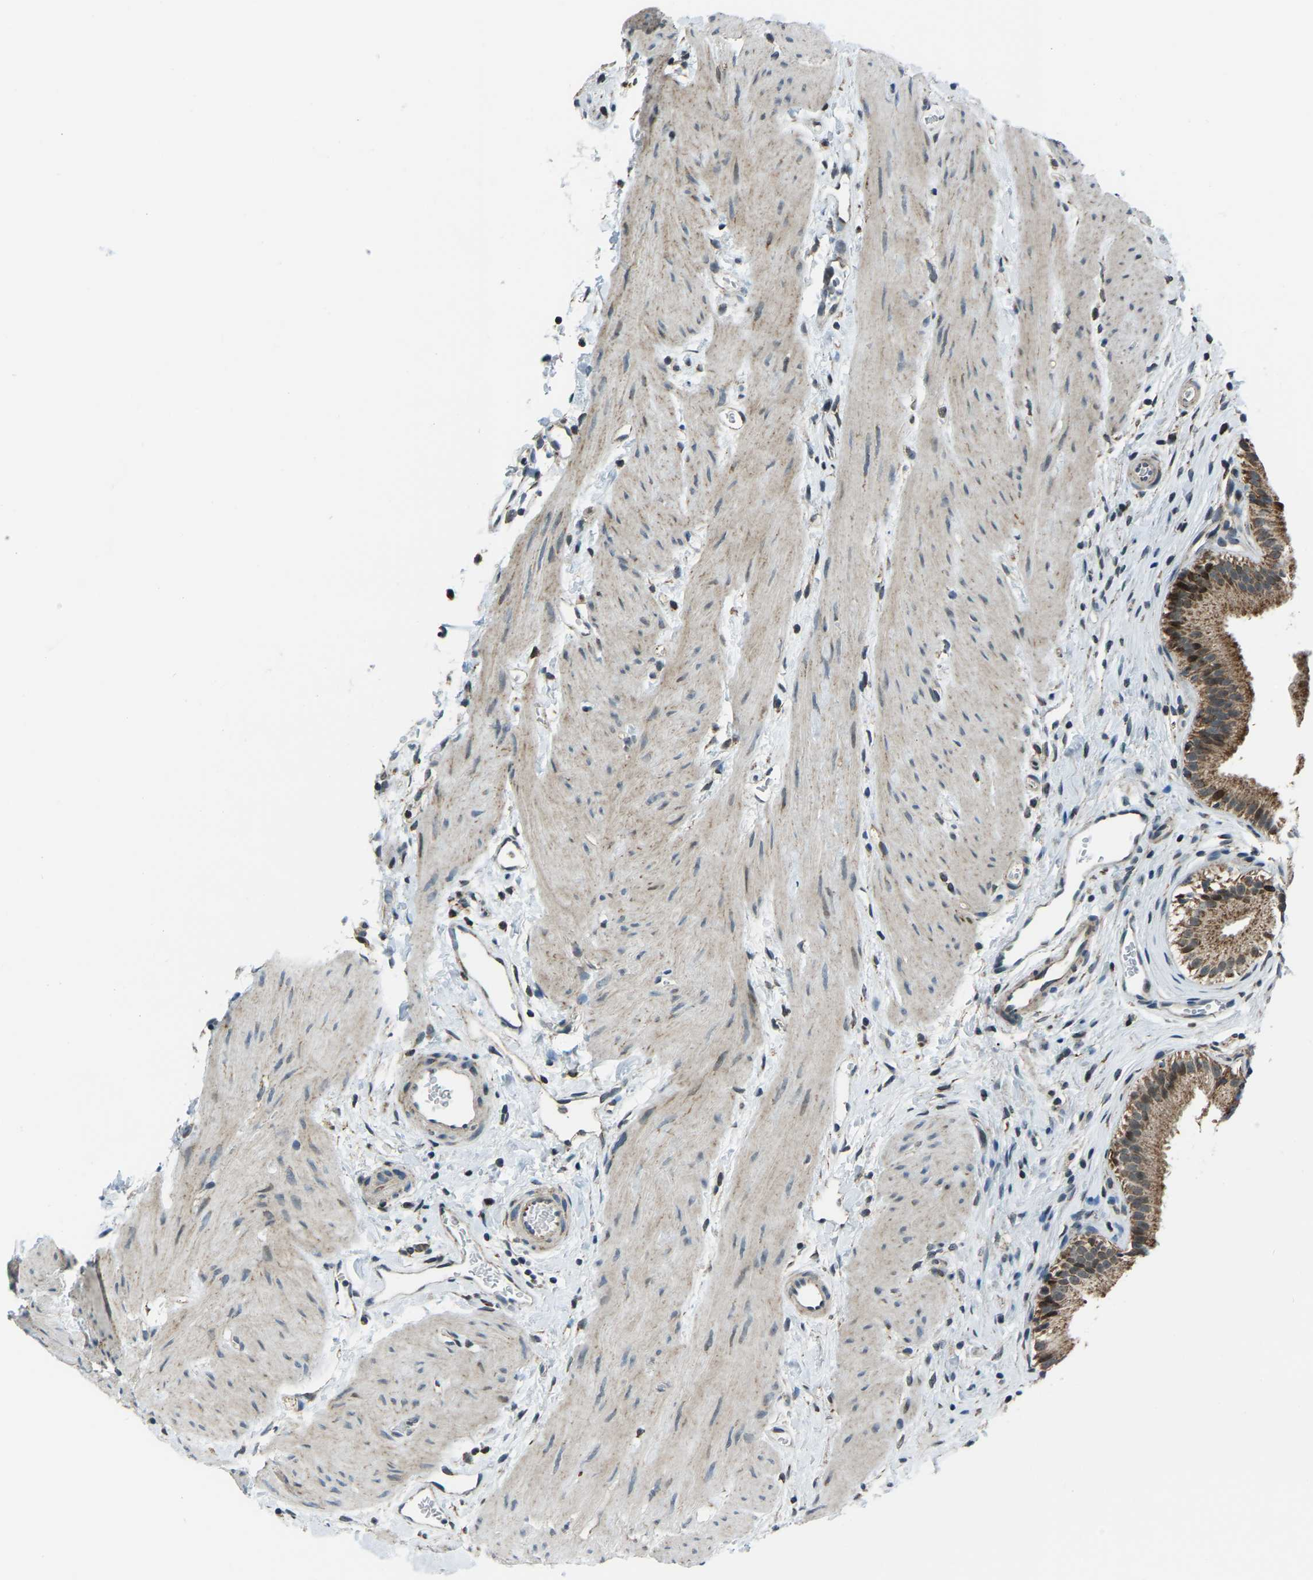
{"staining": {"intensity": "strong", "quantity": ">75%", "location": "cytoplasmic/membranous"}, "tissue": "gallbladder", "cell_type": "Glandular cells", "image_type": "normal", "snomed": [{"axis": "morphology", "description": "Normal tissue, NOS"}, {"axis": "topography", "description": "Gallbladder"}], "caption": "Gallbladder stained with a brown dye exhibits strong cytoplasmic/membranous positive expression in about >75% of glandular cells.", "gene": "RBM33", "patient": {"sex": "female", "age": 26}}